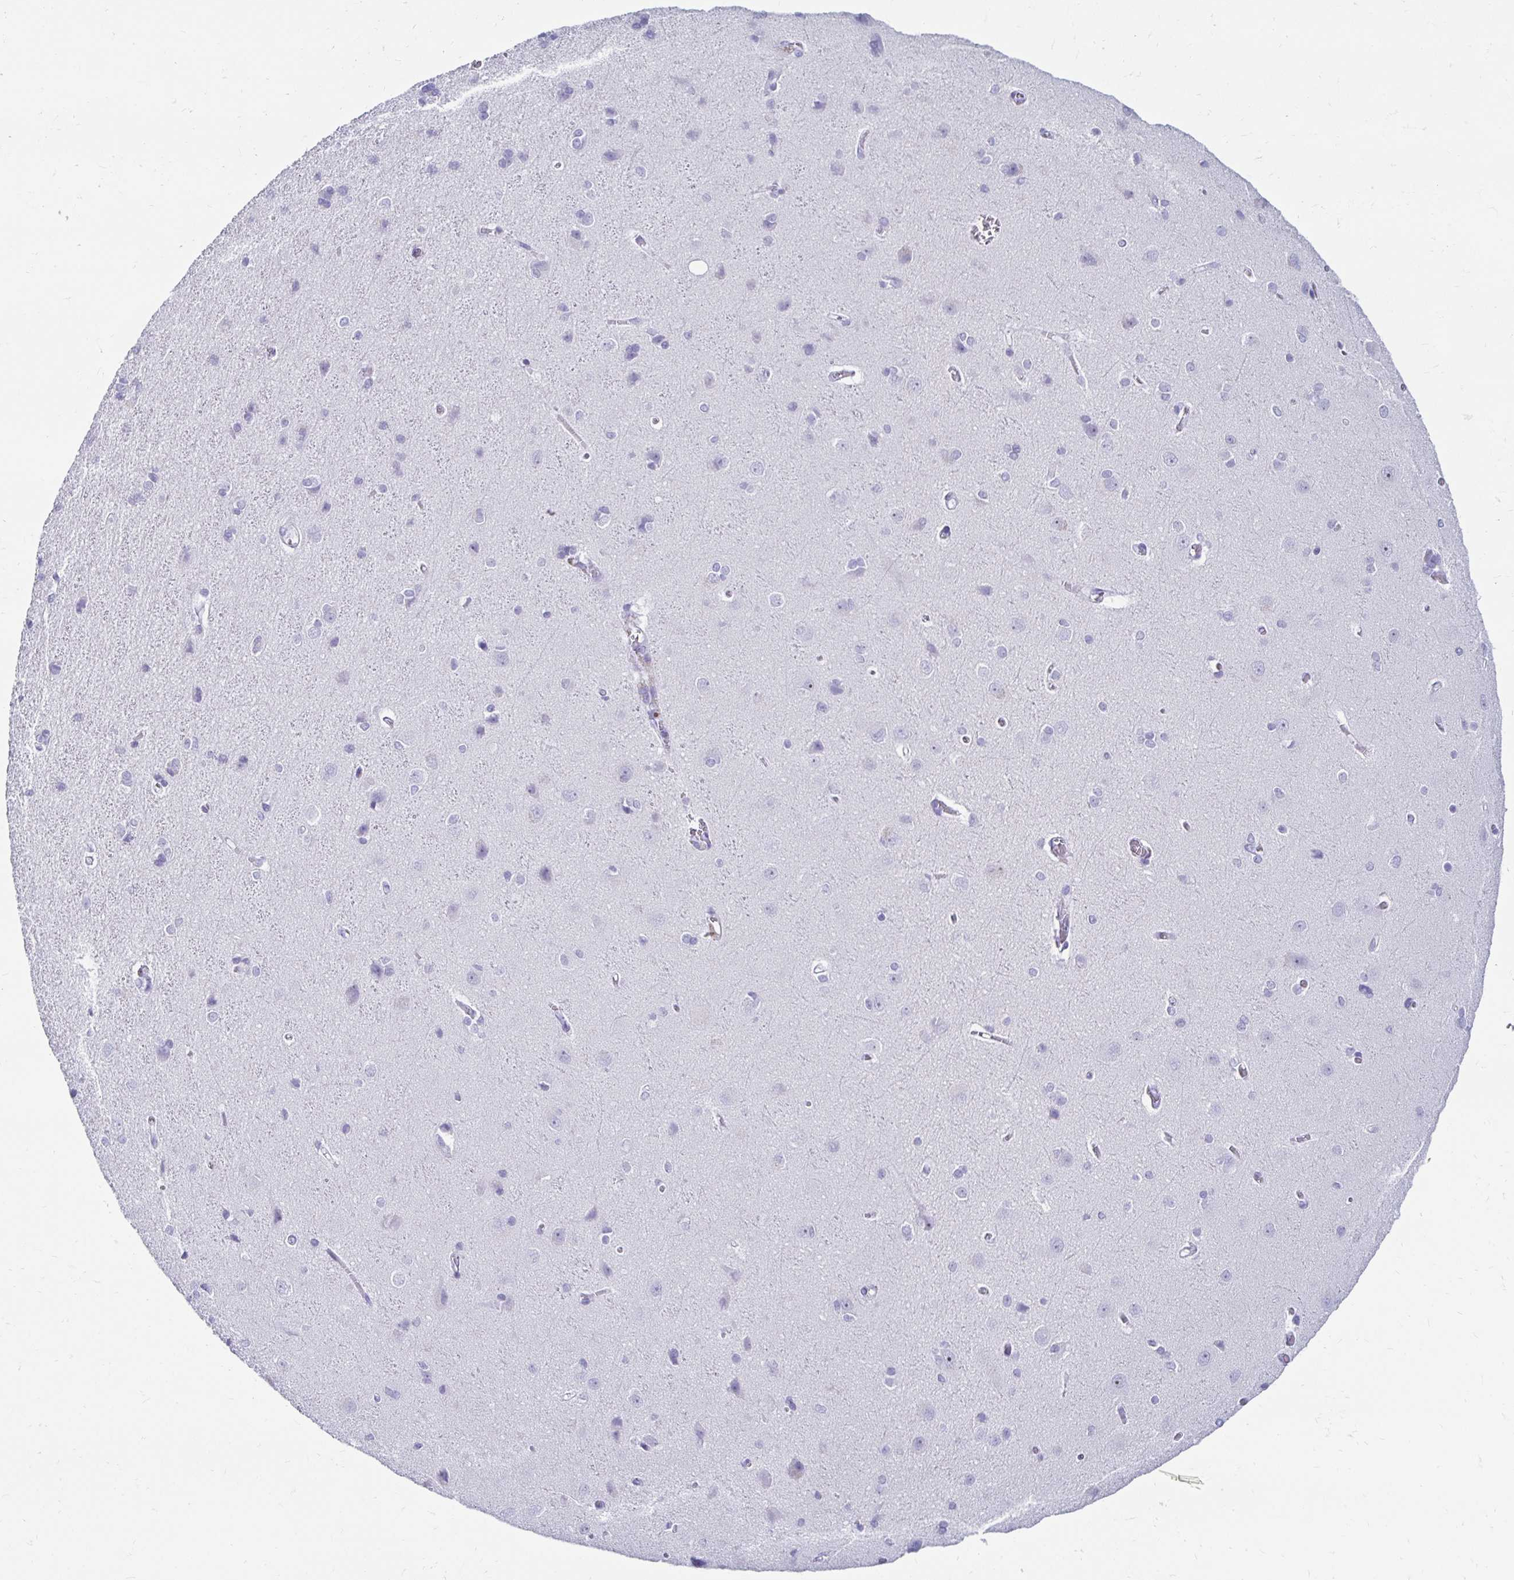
{"staining": {"intensity": "negative", "quantity": "none", "location": "none"}, "tissue": "cerebral cortex", "cell_type": "Endothelial cells", "image_type": "normal", "snomed": [{"axis": "morphology", "description": "Normal tissue, NOS"}, {"axis": "topography", "description": "Cerebral cortex"}], "caption": "IHC histopathology image of benign cerebral cortex: human cerebral cortex stained with DAB shows no significant protein staining in endothelial cells.", "gene": "CST6", "patient": {"sex": "male", "age": 37}}